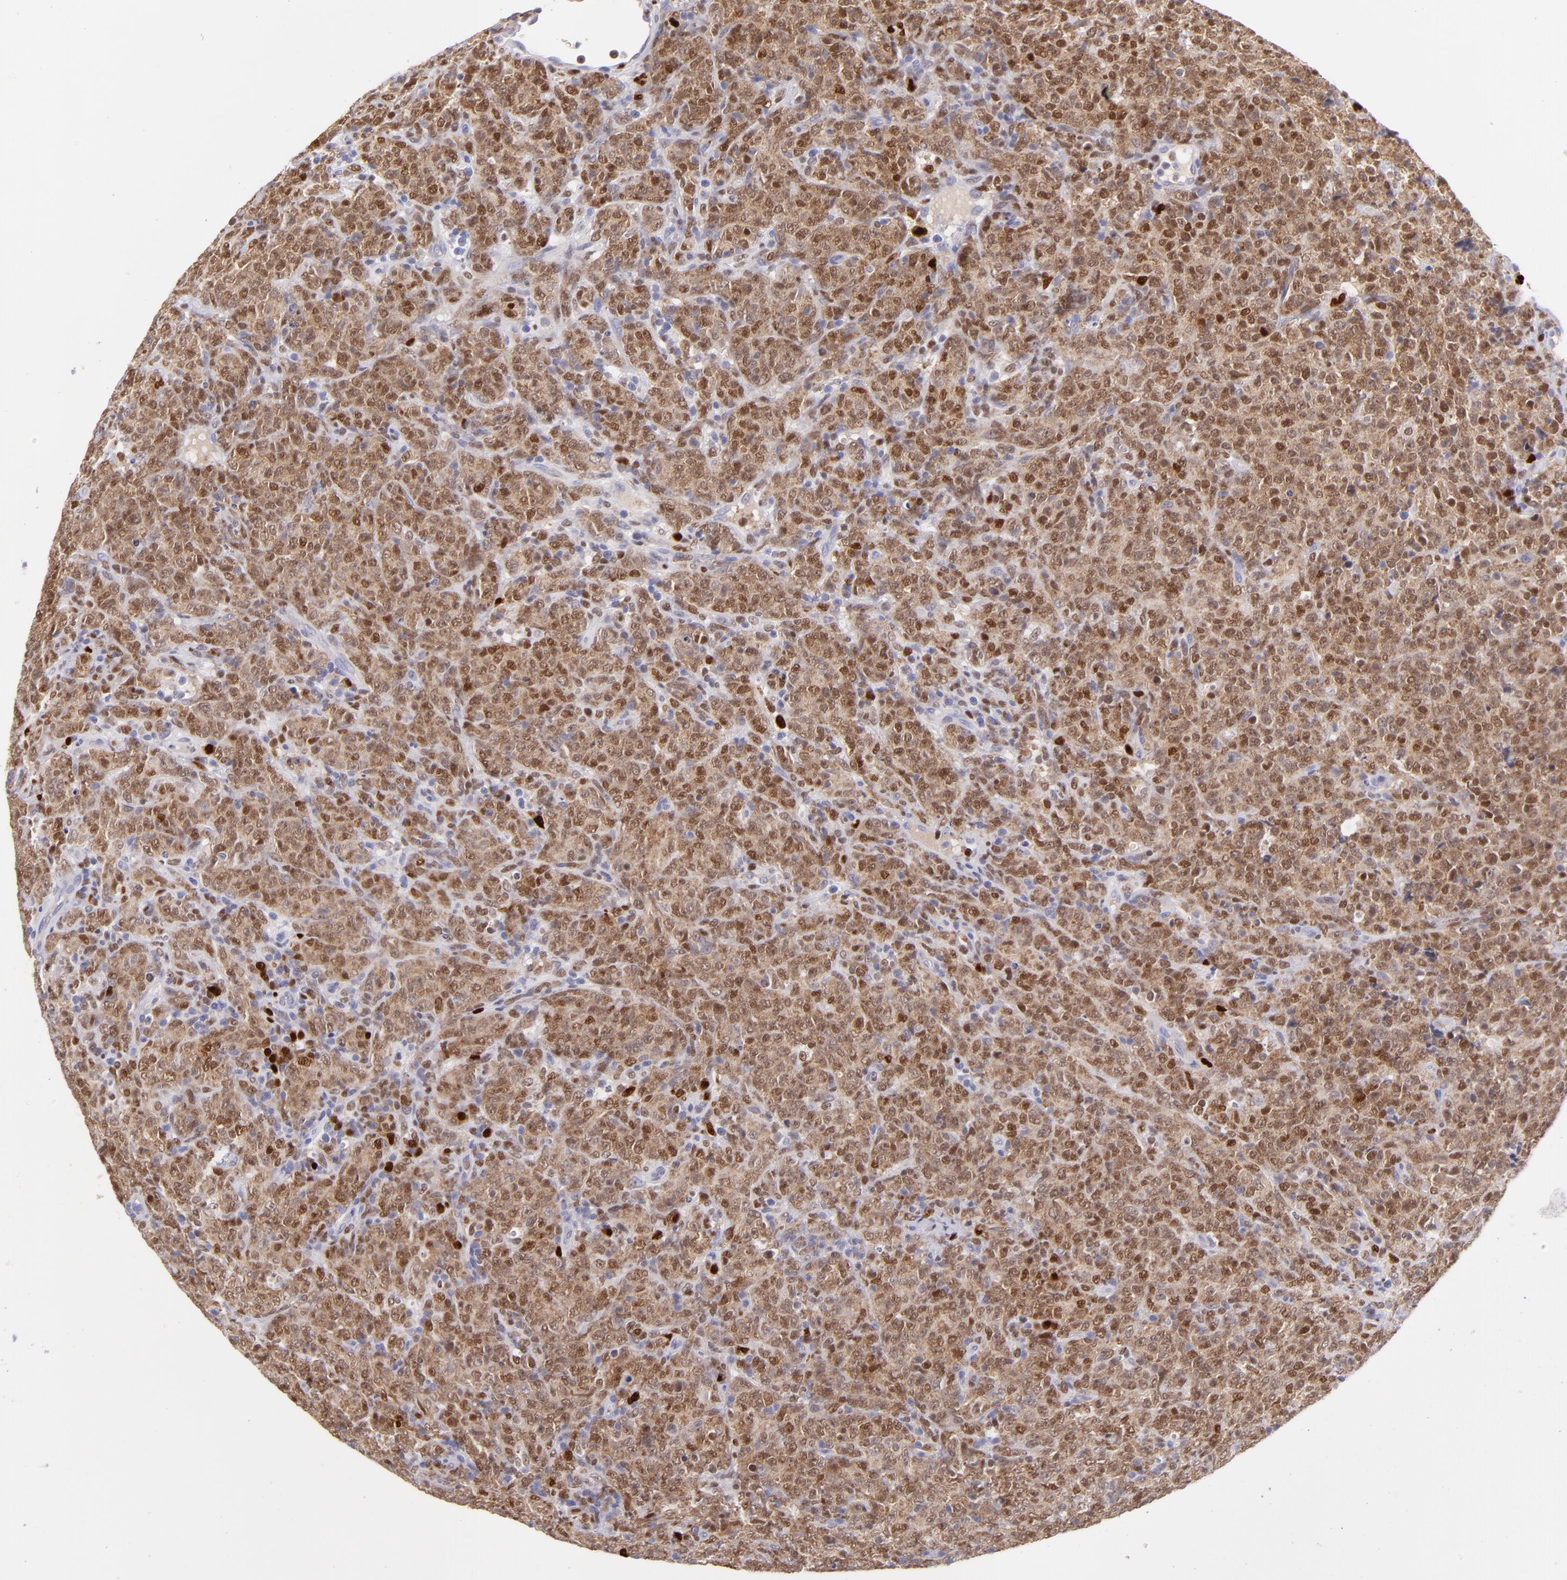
{"staining": {"intensity": "strong", "quantity": ">75%", "location": "cytoplasmic/membranous,nuclear"}, "tissue": "lymphoma", "cell_type": "Tumor cells", "image_type": "cancer", "snomed": [{"axis": "morphology", "description": "Malignant lymphoma, non-Hodgkin's type, High grade"}, {"axis": "topography", "description": "Tonsil"}], "caption": "This image shows immunohistochemistry (IHC) staining of human lymphoma, with high strong cytoplasmic/membranous and nuclear staining in about >75% of tumor cells.", "gene": "IRF8", "patient": {"sex": "female", "age": 36}}